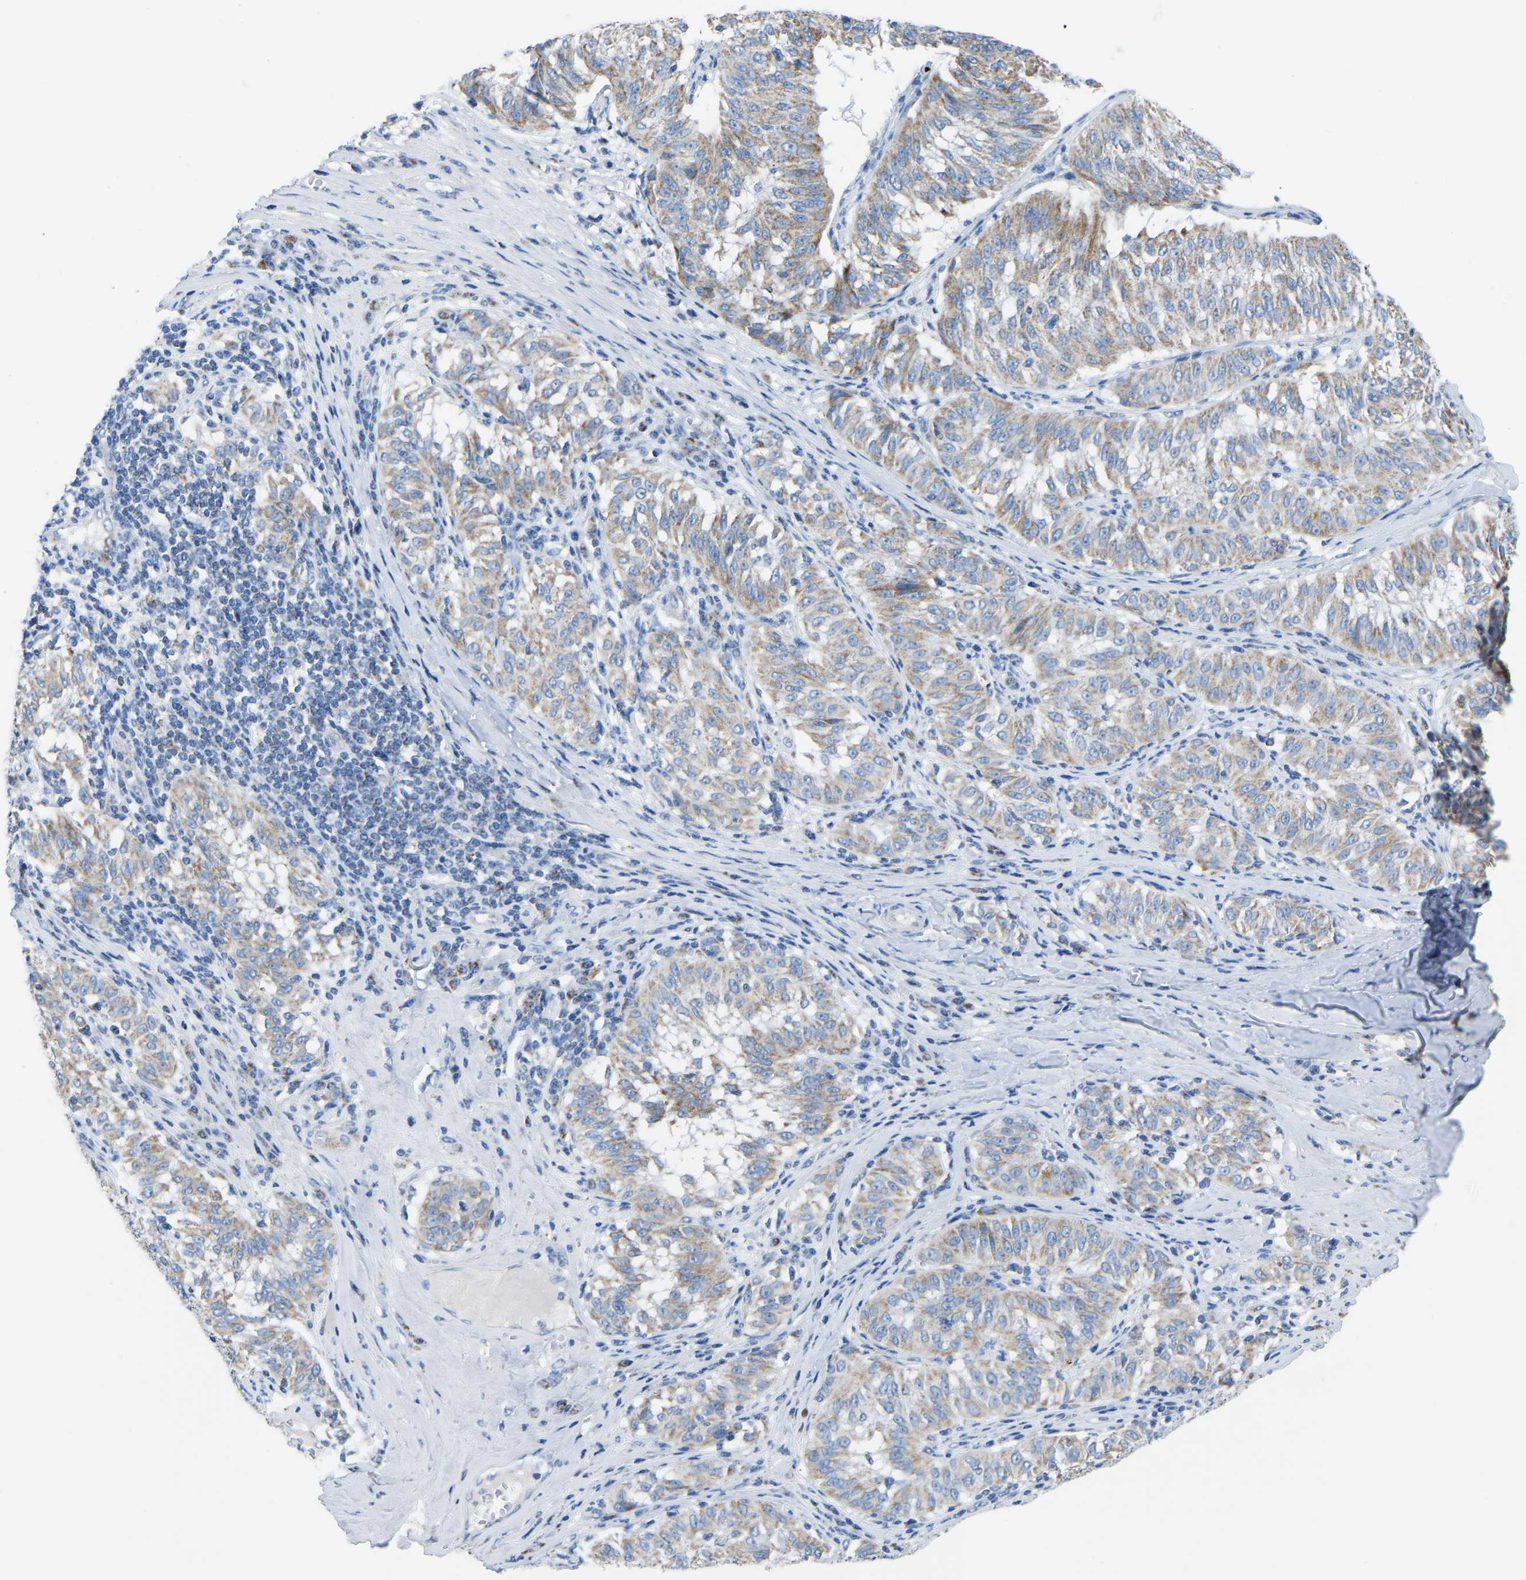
{"staining": {"intensity": "weak", "quantity": ">75%", "location": "cytoplasmic/membranous"}, "tissue": "melanoma", "cell_type": "Tumor cells", "image_type": "cancer", "snomed": [{"axis": "morphology", "description": "Malignant melanoma, NOS"}, {"axis": "topography", "description": "Skin"}], "caption": "A photomicrograph of melanoma stained for a protein reveals weak cytoplasmic/membranous brown staining in tumor cells.", "gene": "ETFA", "patient": {"sex": "female", "age": 72}}